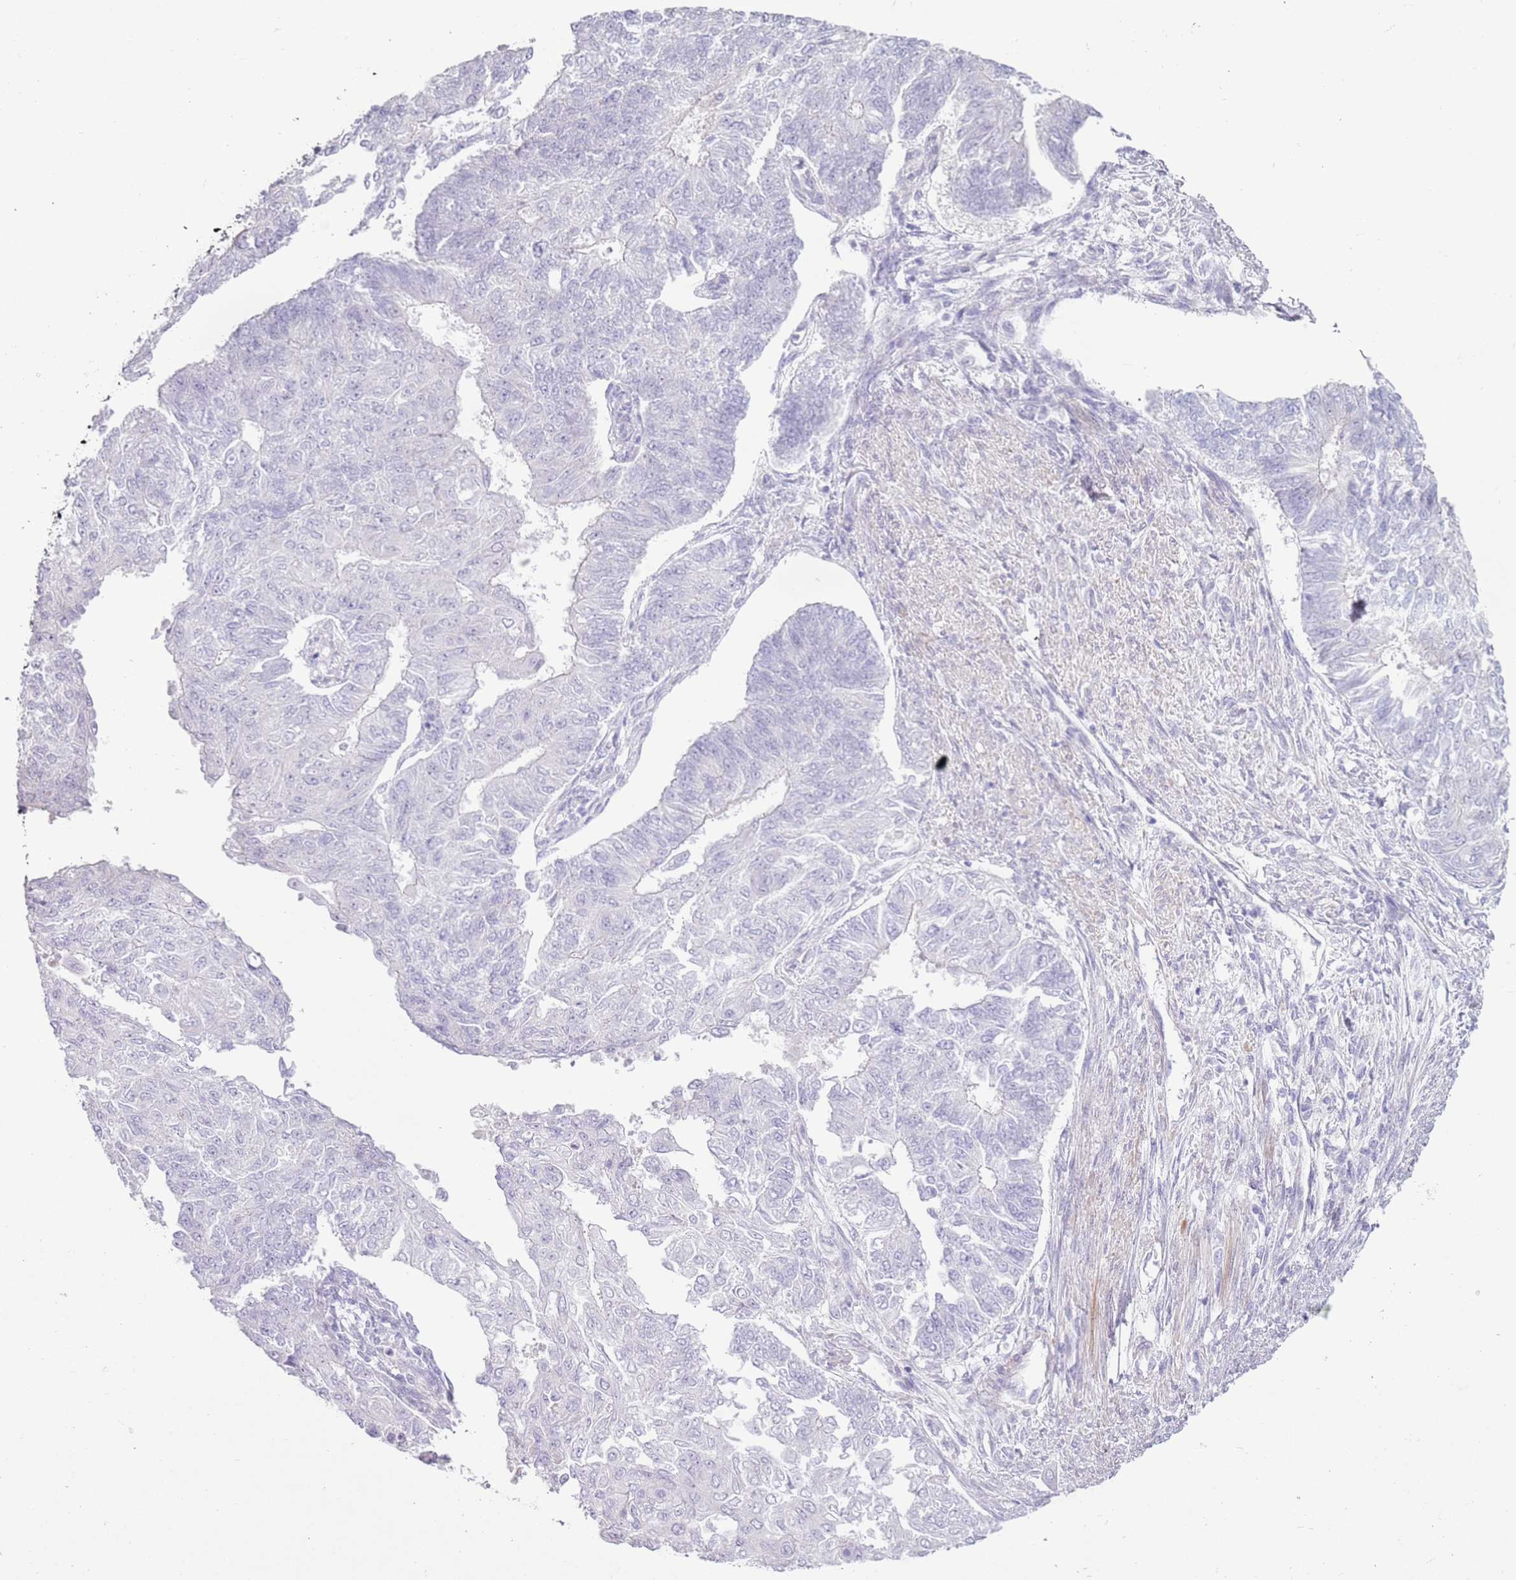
{"staining": {"intensity": "negative", "quantity": "none", "location": "none"}, "tissue": "endometrial cancer", "cell_type": "Tumor cells", "image_type": "cancer", "snomed": [{"axis": "morphology", "description": "Adenocarcinoma, NOS"}, {"axis": "topography", "description": "Endometrium"}], "caption": "Protein analysis of endometrial cancer reveals no significant staining in tumor cells.", "gene": "ZNF239", "patient": {"sex": "female", "age": 32}}